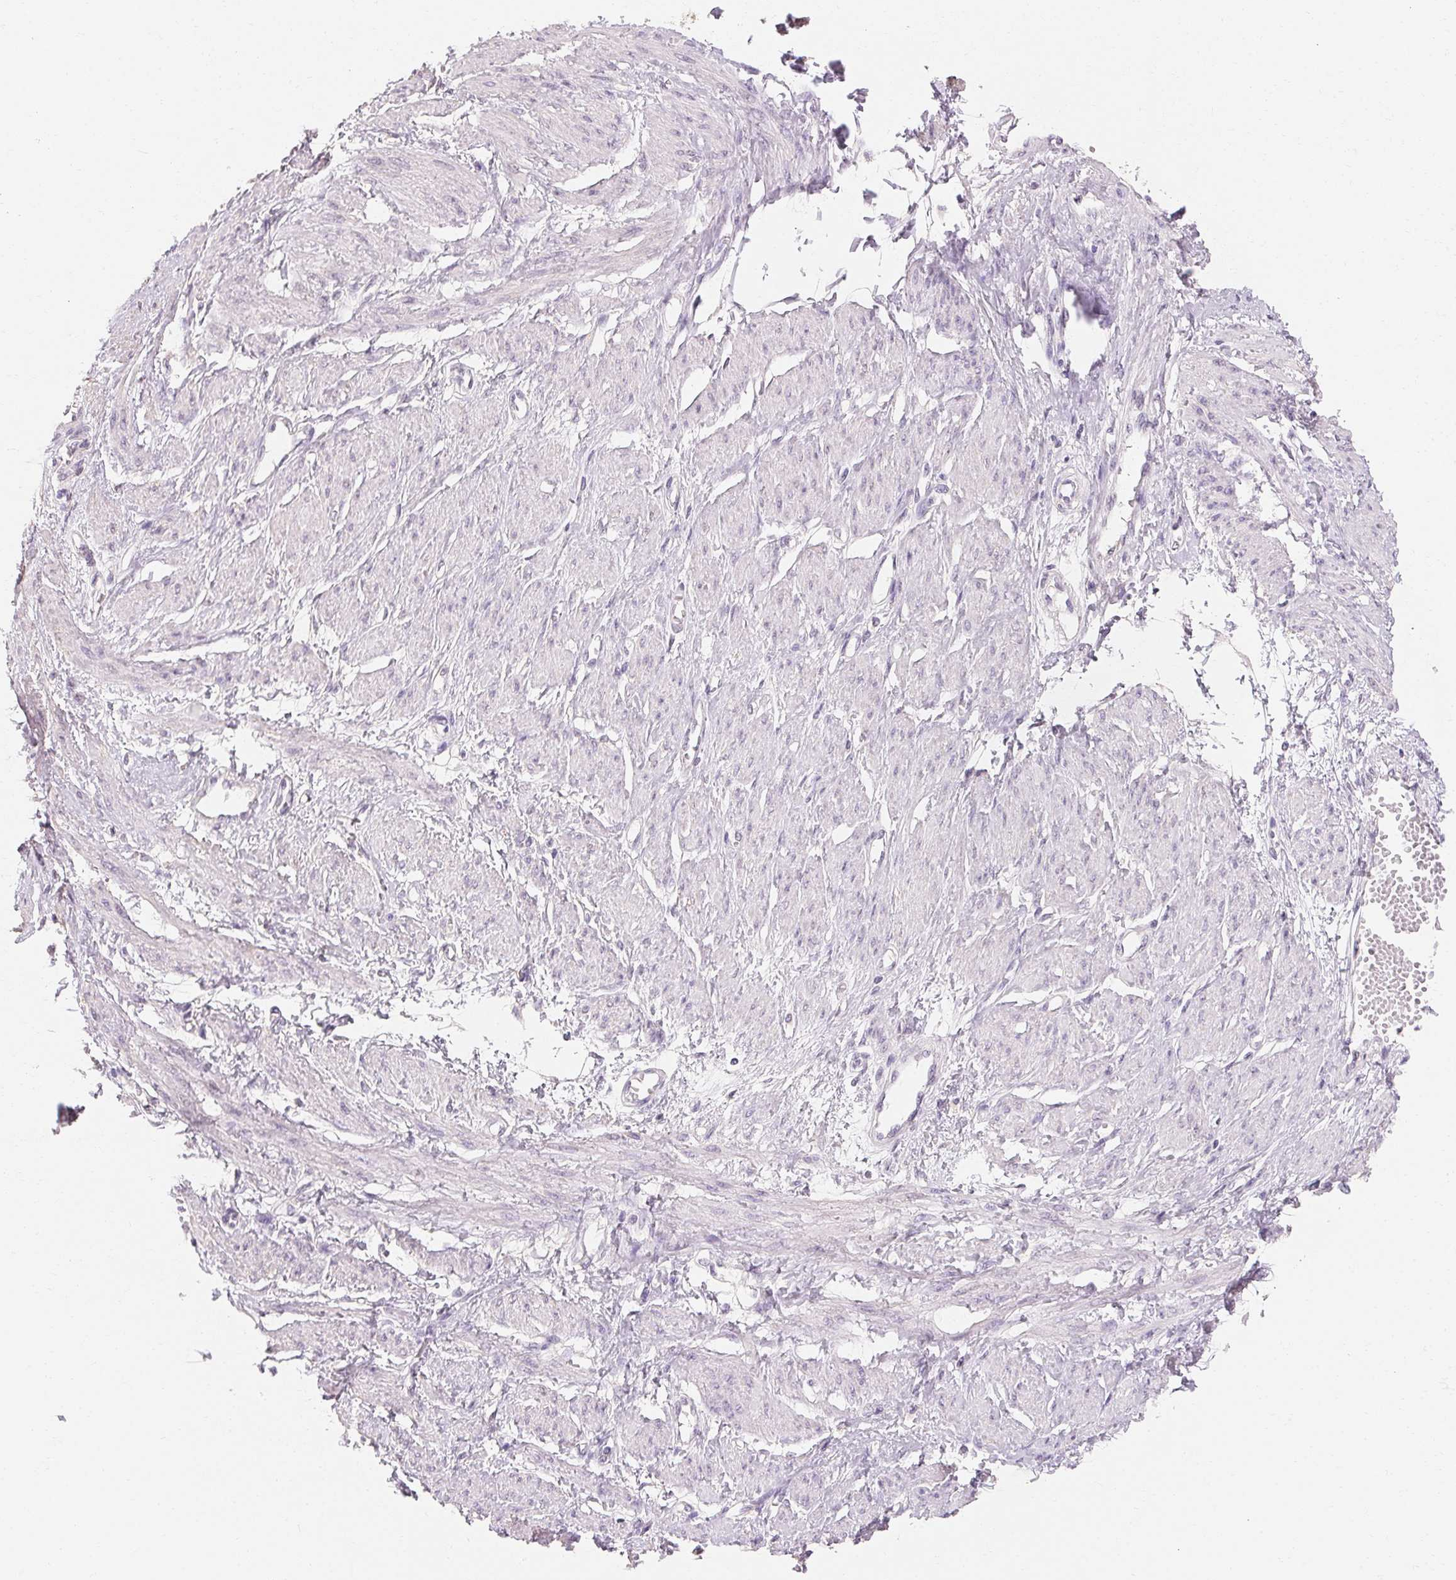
{"staining": {"intensity": "negative", "quantity": "none", "location": "none"}, "tissue": "smooth muscle", "cell_type": "Smooth muscle cells", "image_type": "normal", "snomed": [{"axis": "morphology", "description": "Normal tissue, NOS"}, {"axis": "topography", "description": "Smooth muscle"}, {"axis": "topography", "description": "Uterus"}], "caption": "IHC image of benign smooth muscle: human smooth muscle stained with DAB reveals no significant protein positivity in smooth muscle cells.", "gene": "MAP7D2", "patient": {"sex": "female", "age": 39}}